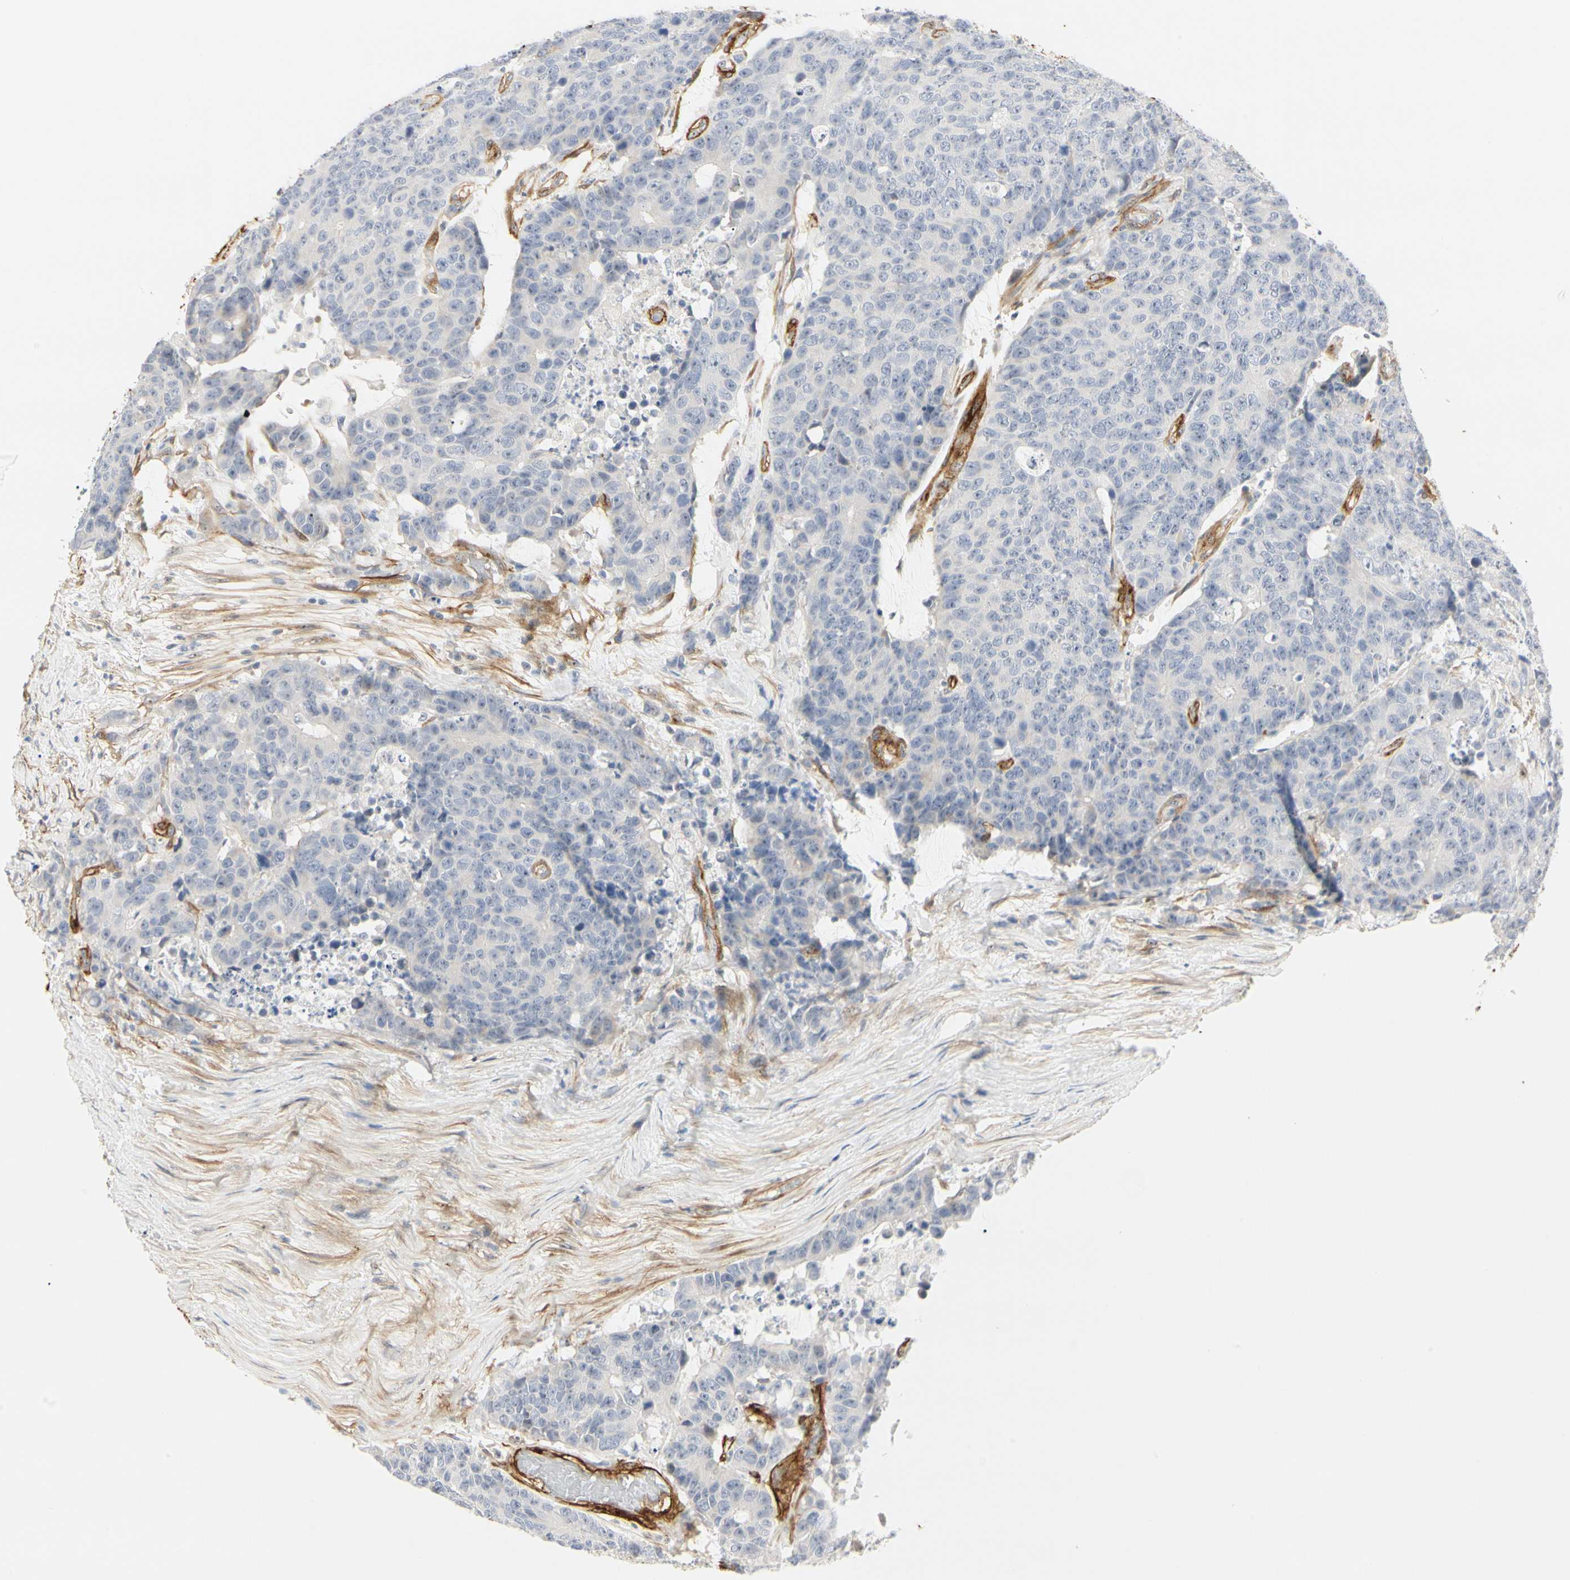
{"staining": {"intensity": "negative", "quantity": "none", "location": "none"}, "tissue": "colorectal cancer", "cell_type": "Tumor cells", "image_type": "cancer", "snomed": [{"axis": "morphology", "description": "Adenocarcinoma, NOS"}, {"axis": "topography", "description": "Colon"}], "caption": "Immunohistochemistry (IHC) image of neoplastic tissue: colorectal cancer stained with DAB displays no significant protein positivity in tumor cells.", "gene": "GGT5", "patient": {"sex": "female", "age": 86}}